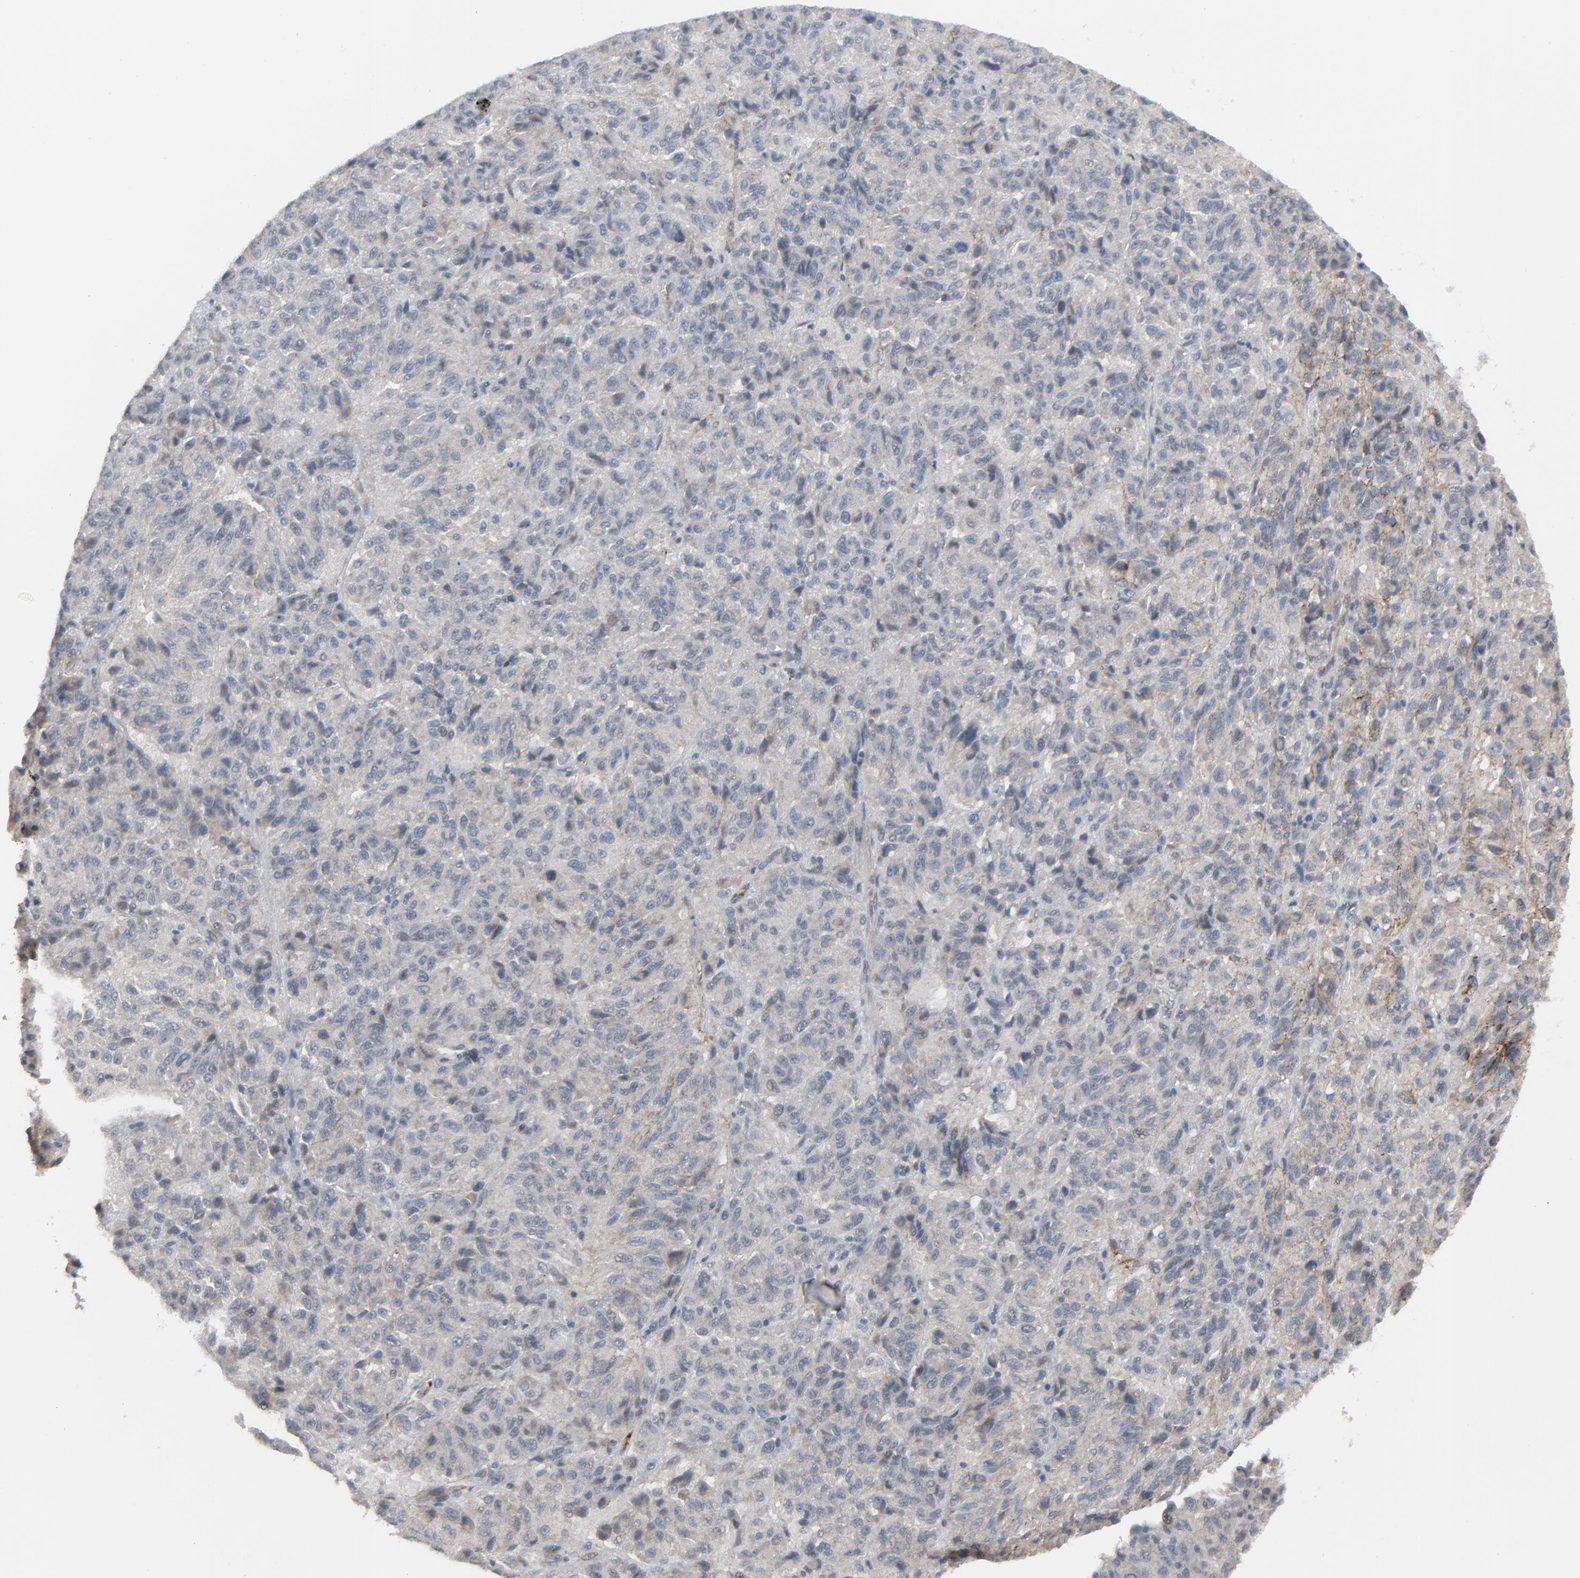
{"staining": {"intensity": "weak", "quantity": "25%-75%", "location": "cytoplasmic/membranous"}, "tissue": "melanoma", "cell_type": "Tumor cells", "image_type": "cancer", "snomed": [{"axis": "morphology", "description": "Malignant melanoma, Metastatic site"}, {"axis": "topography", "description": "Lung"}], "caption": "A brown stain shows weak cytoplasmic/membranous positivity of a protein in melanoma tumor cells.", "gene": "NEUROD1", "patient": {"sex": "male", "age": 64}}